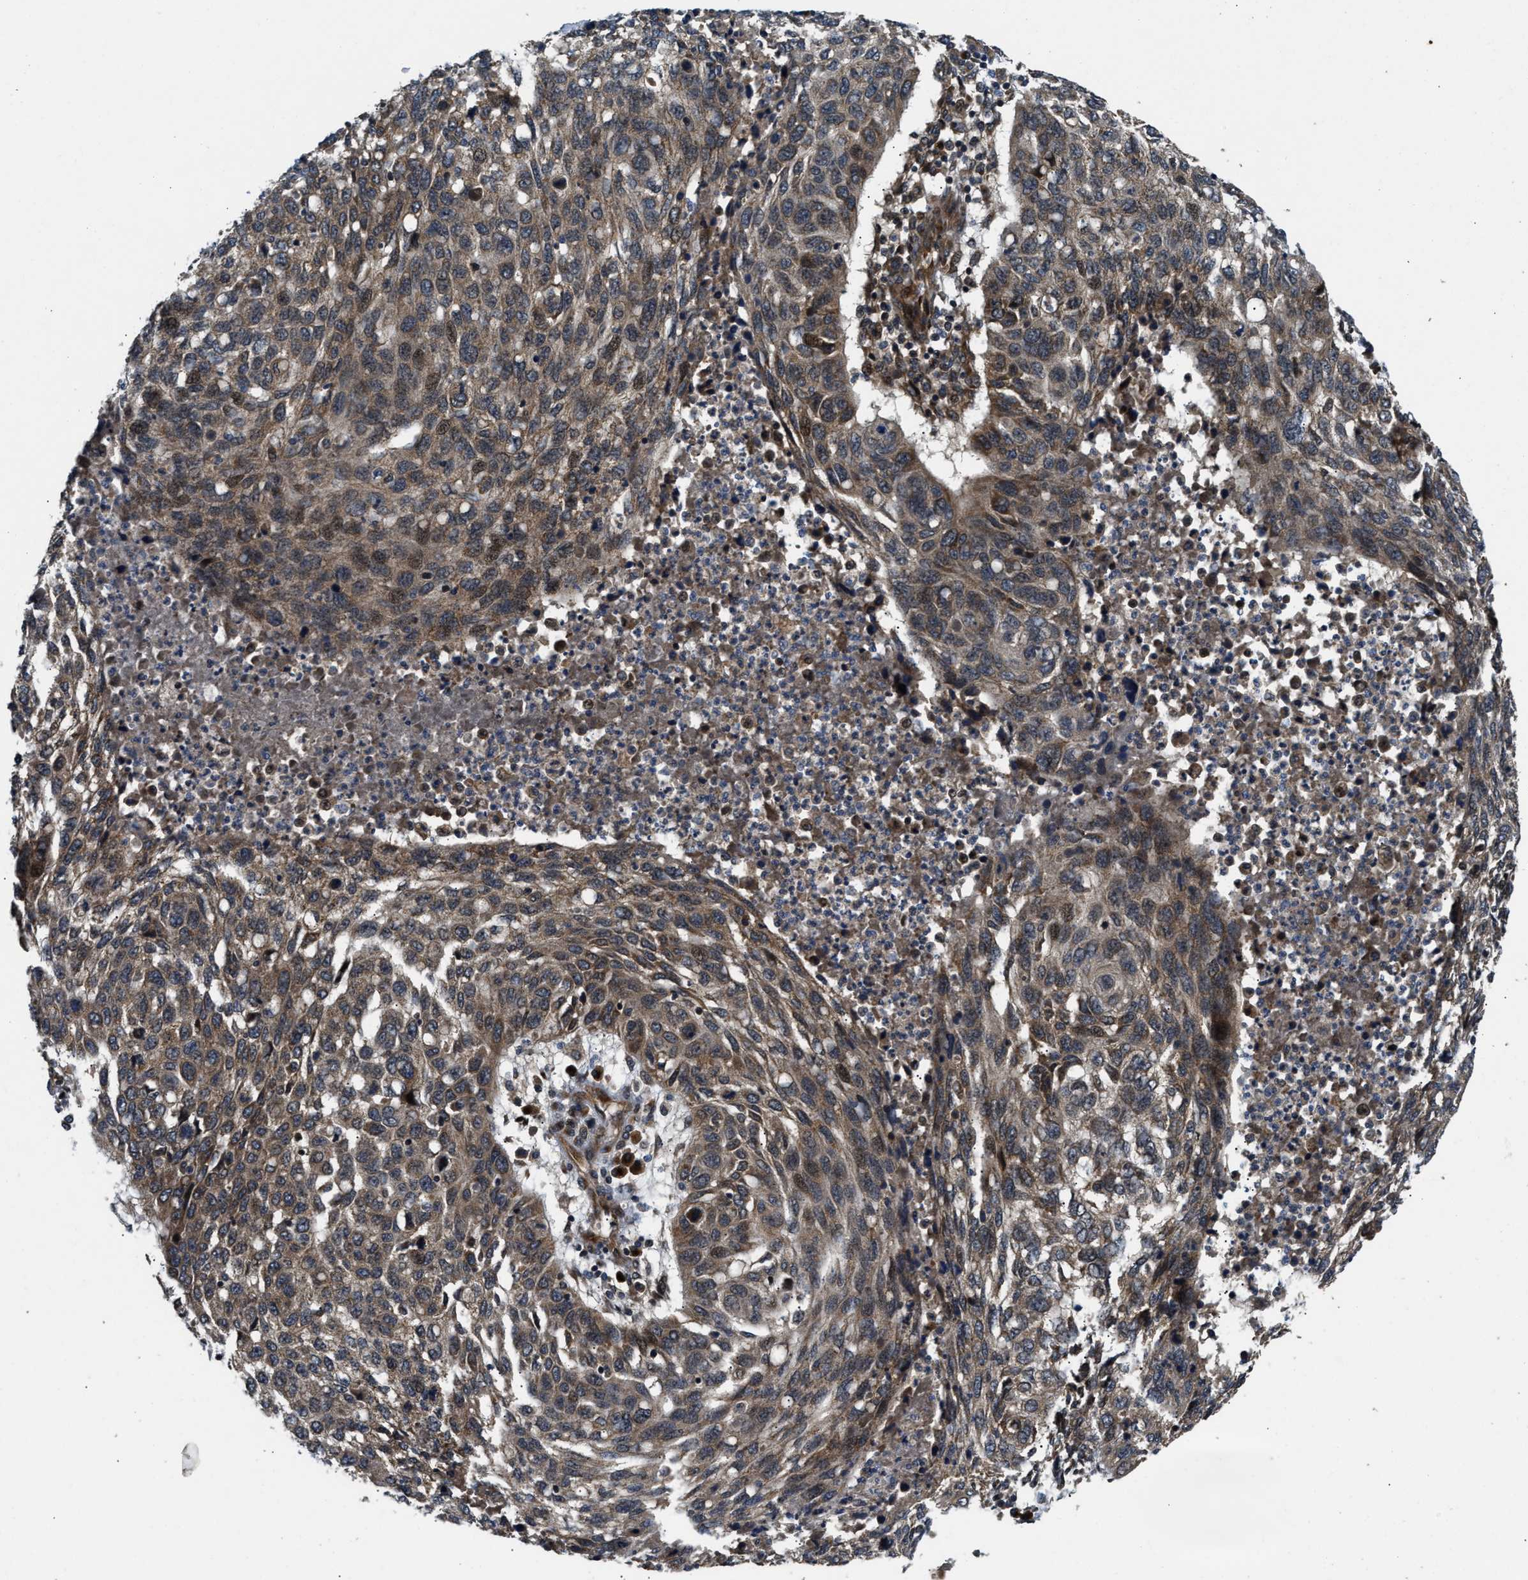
{"staining": {"intensity": "moderate", "quantity": ">75%", "location": "cytoplasmic/membranous"}, "tissue": "lung cancer", "cell_type": "Tumor cells", "image_type": "cancer", "snomed": [{"axis": "morphology", "description": "Squamous cell carcinoma, NOS"}, {"axis": "topography", "description": "Lung"}], "caption": "This micrograph reveals immunohistochemistry (IHC) staining of lung cancer, with medium moderate cytoplasmic/membranous positivity in approximately >75% of tumor cells.", "gene": "PNPLA8", "patient": {"sex": "female", "age": 63}}